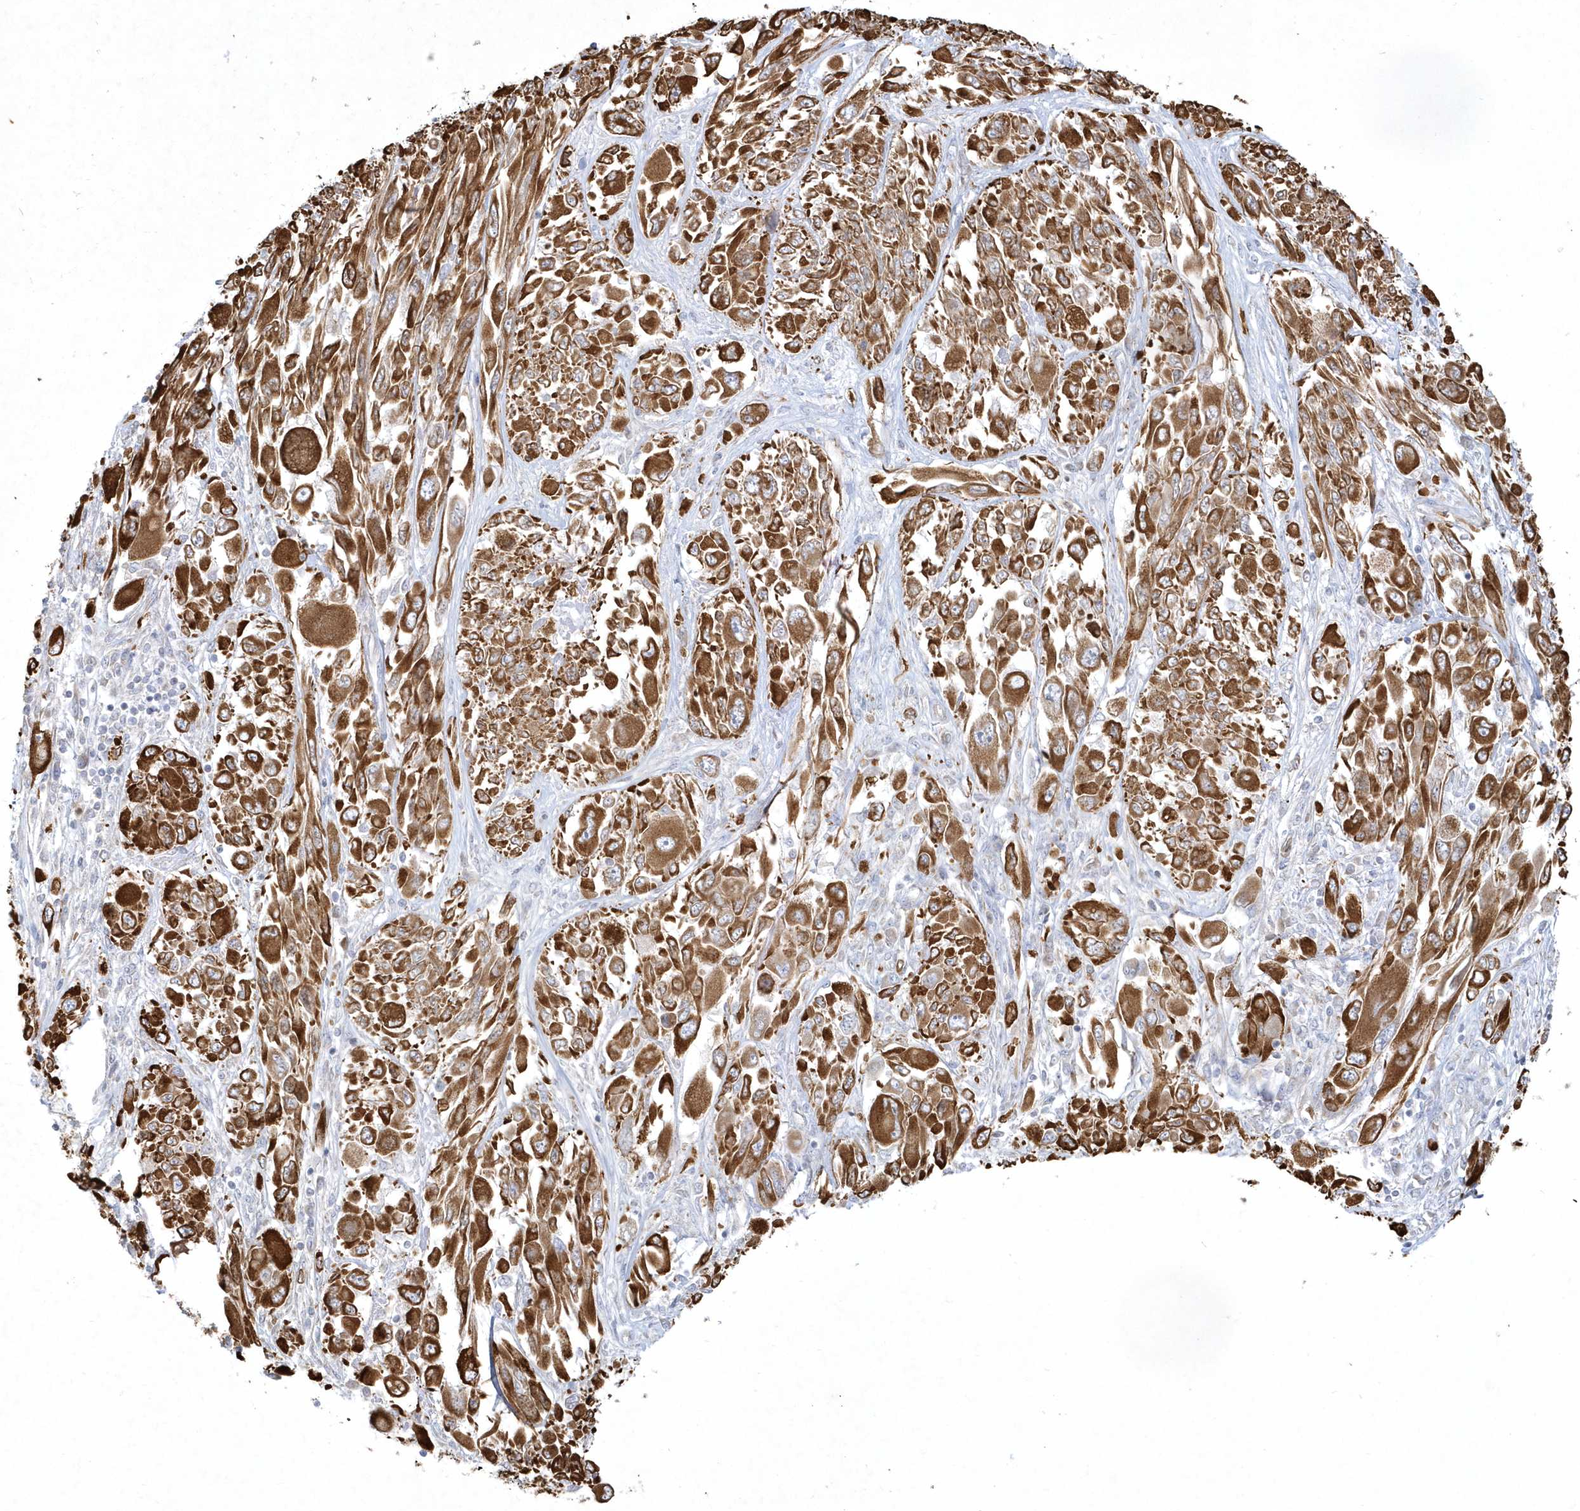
{"staining": {"intensity": "strong", "quantity": ">75%", "location": "cytoplasmic/membranous"}, "tissue": "melanoma", "cell_type": "Tumor cells", "image_type": "cancer", "snomed": [{"axis": "morphology", "description": "Malignant melanoma, NOS"}, {"axis": "topography", "description": "Skin"}], "caption": "Immunohistochemistry of malignant melanoma reveals high levels of strong cytoplasmic/membranous staining in about >75% of tumor cells. (Brightfield microscopy of DAB IHC at high magnification).", "gene": "LARS1", "patient": {"sex": "female", "age": 91}}